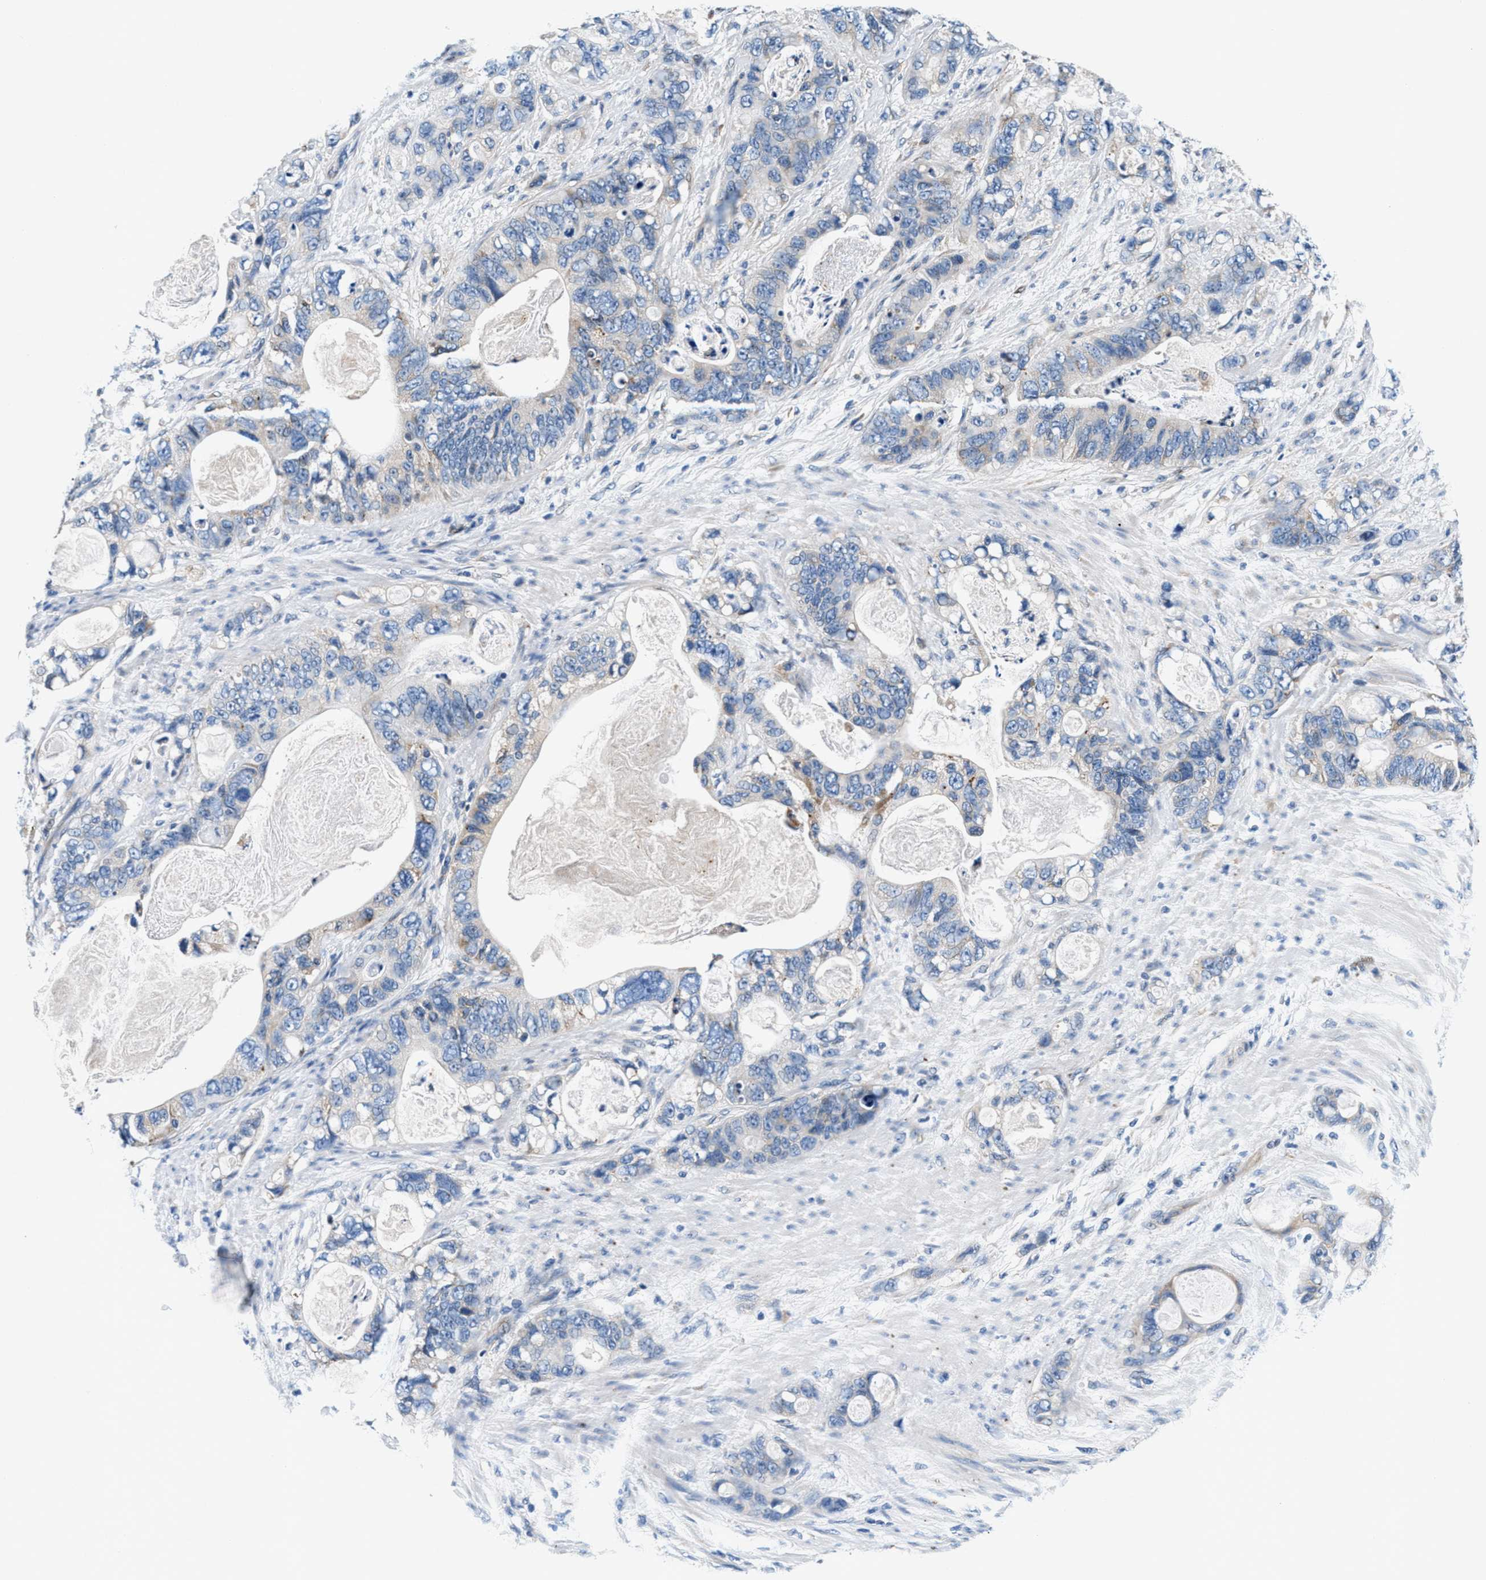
{"staining": {"intensity": "negative", "quantity": "none", "location": "none"}, "tissue": "stomach cancer", "cell_type": "Tumor cells", "image_type": "cancer", "snomed": [{"axis": "morphology", "description": "Normal tissue, NOS"}, {"axis": "morphology", "description": "Adenocarcinoma, NOS"}, {"axis": "topography", "description": "Stomach"}], "caption": "IHC histopathology image of human stomach cancer stained for a protein (brown), which reveals no positivity in tumor cells.", "gene": "SLFN11", "patient": {"sex": "female", "age": 89}}